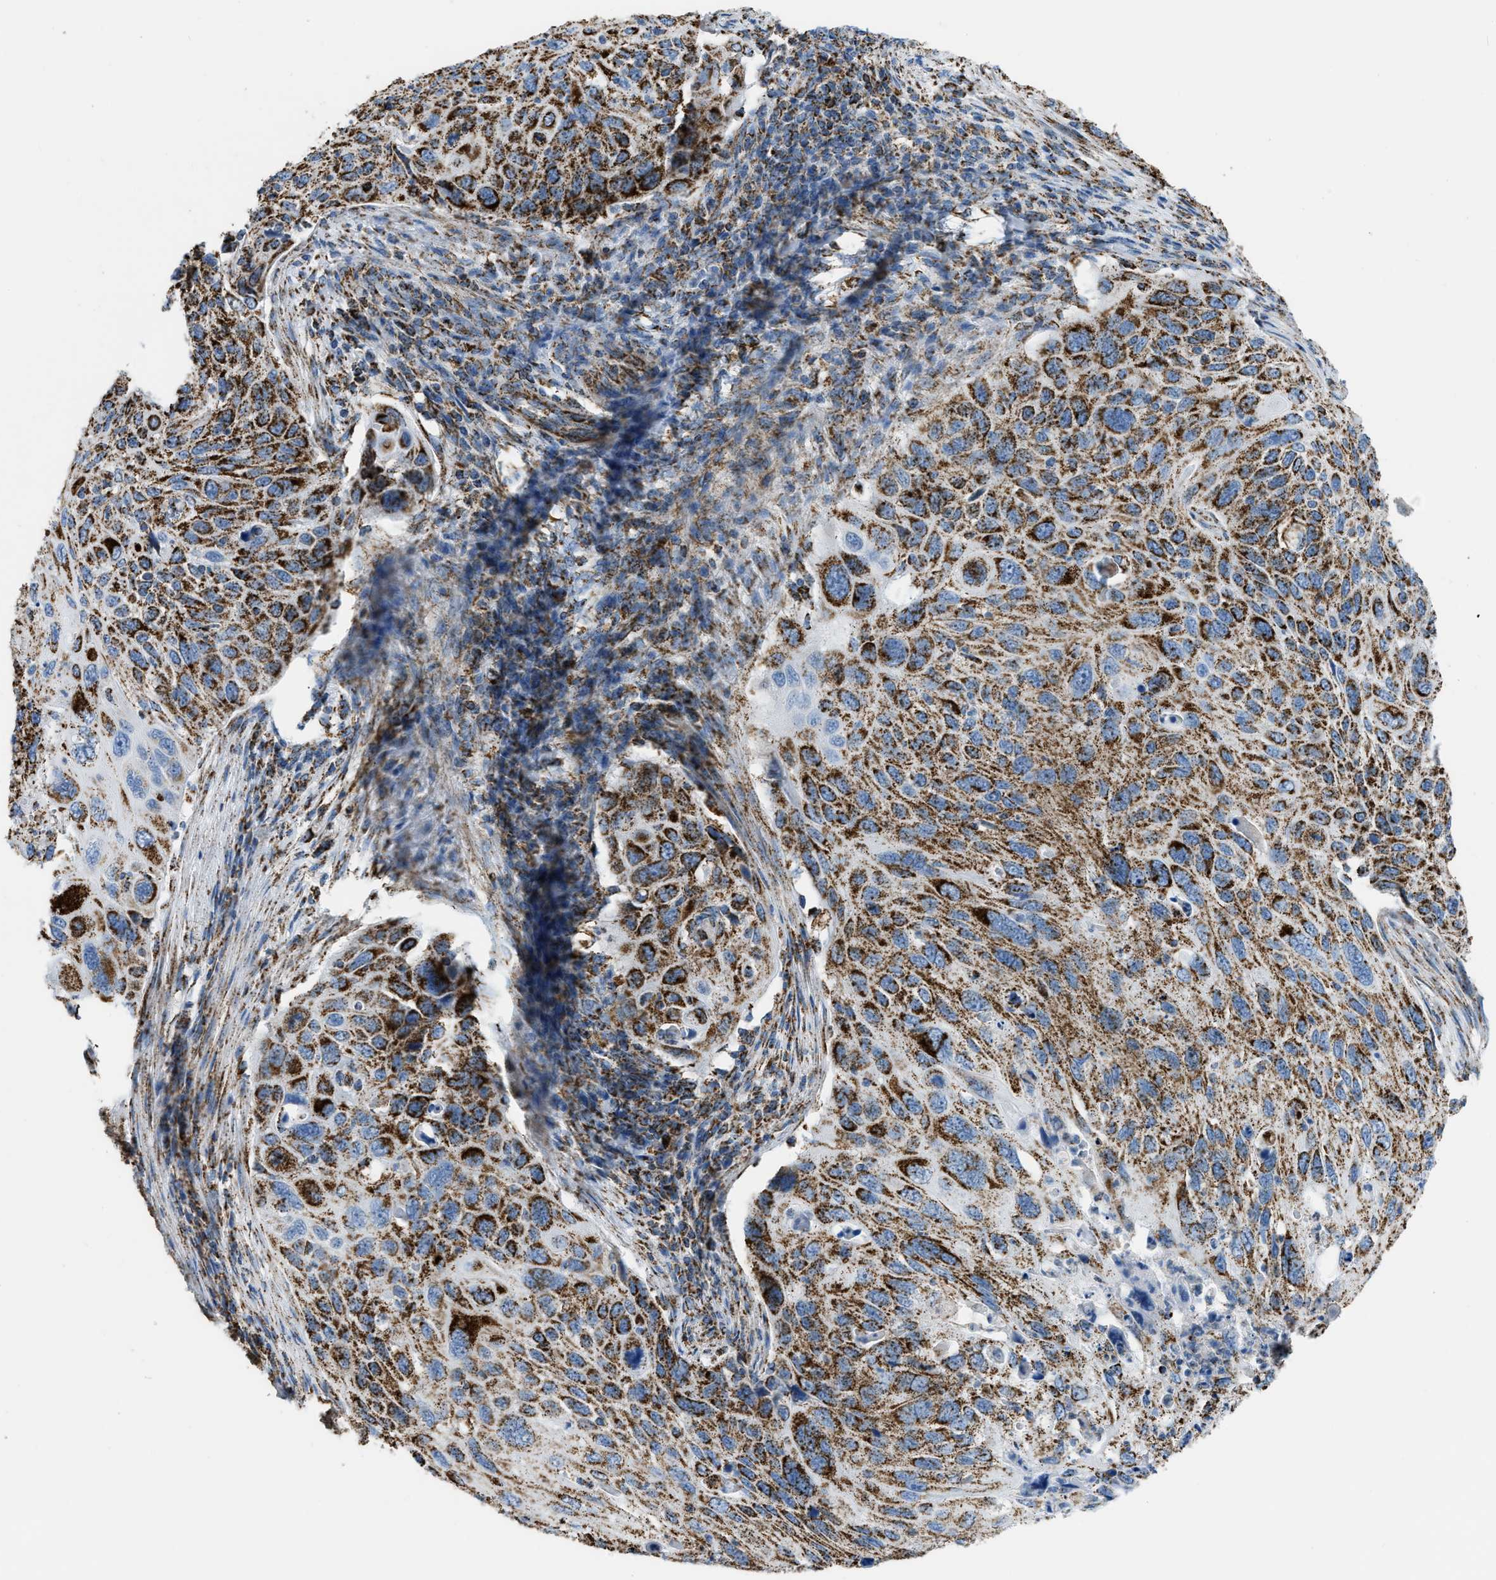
{"staining": {"intensity": "strong", "quantity": ">75%", "location": "cytoplasmic/membranous"}, "tissue": "cervical cancer", "cell_type": "Tumor cells", "image_type": "cancer", "snomed": [{"axis": "morphology", "description": "Squamous cell carcinoma, NOS"}, {"axis": "topography", "description": "Cervix"}], "caption": "This is an image of immunohistochemistry staining of cervical cancer (squamous cell carcinoma), which shows strong expression in the cytoplasmic/membranous of tumor cells.", "gene": "ETFB", "patient": {"sex": "female", "age": 70}}